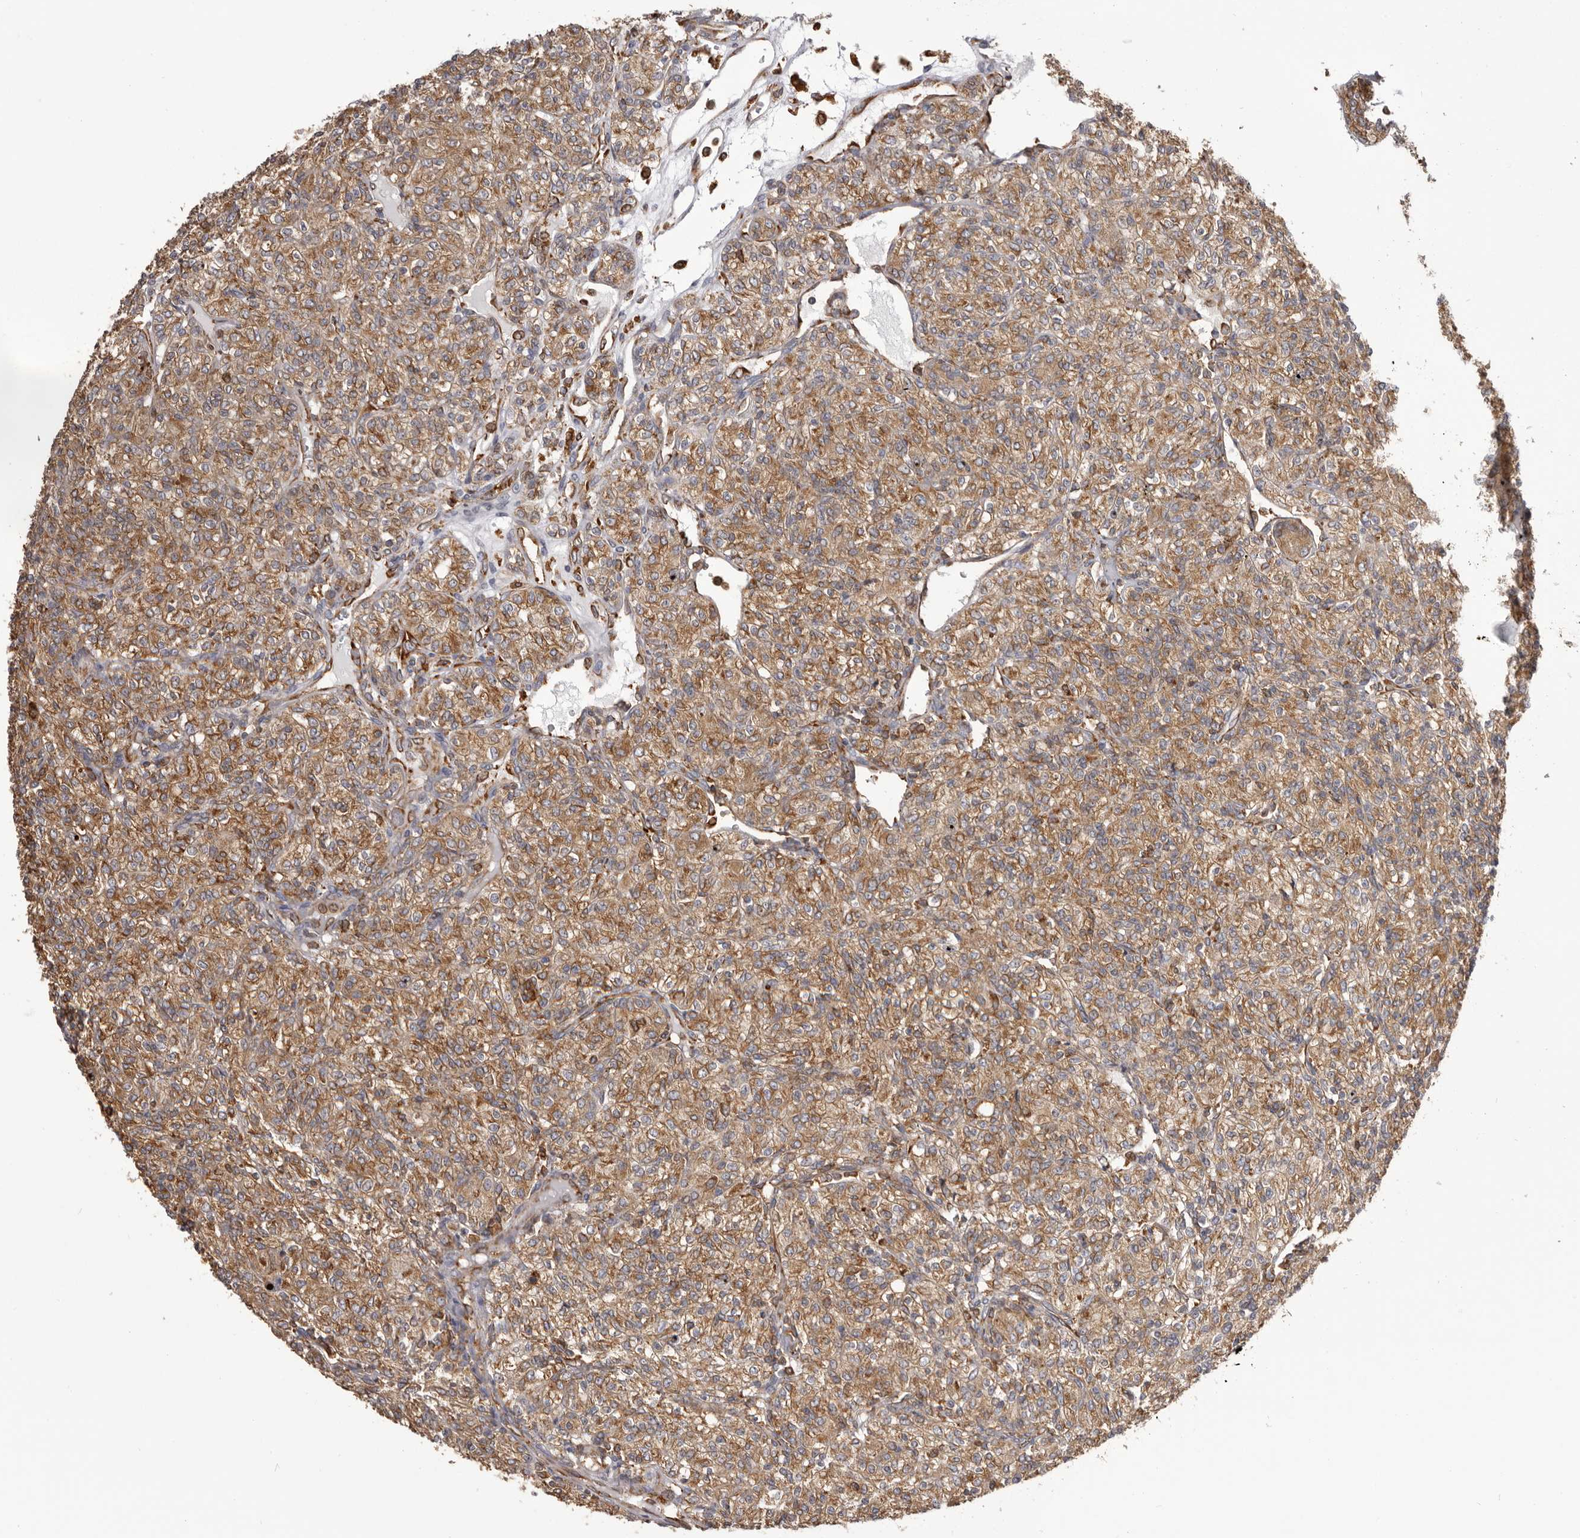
{"staining": {"intensity": "moderate", "quantity": ">75%", "location": "cytoplasmic/membranous"}, "tissue": "renal cancer", "cell_type": "Tumor cells", "image_type": "cancer", "snomed": [{"axis": "morphology", "description": "Adenocarcinoma, NOS"}, {"axis": "topography", "description": "Kidney"}], "caption": "Human renal cancer stained with a protein marker displays moderate staining in tumor cells.", "gene": "QRSL1", "patient": {"sex": "male", "age": 77}}